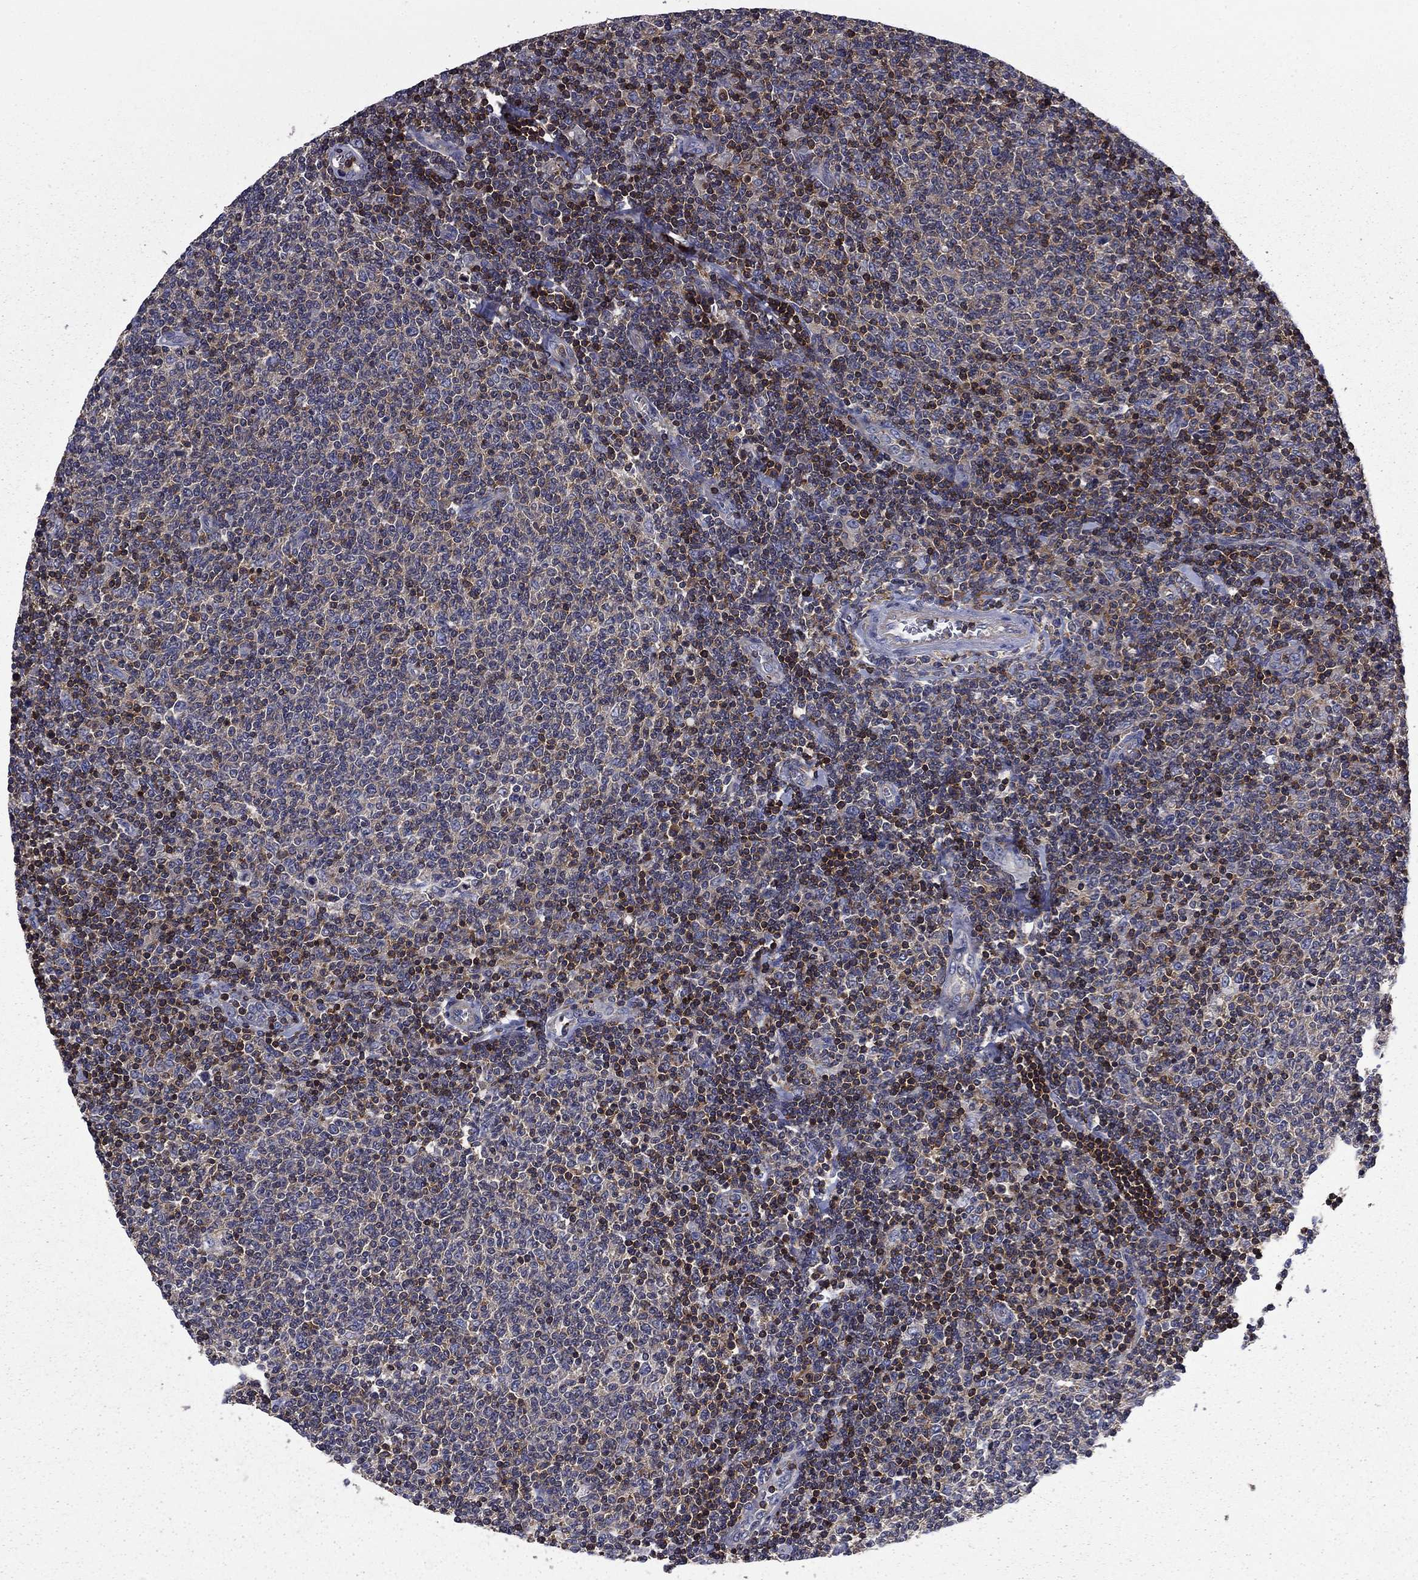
{"staining": {"intensity": "negative", "quantity": "none", "location": "none"}, "tissue": "lymphoma", "cell_type": "Tumor cells", "image_type": "cancer", "snomed": [{"axis": "morphology", "description": "Malignant lymphoma, non-Hodgkin's type, Low grade"}, {"axis": "topography", "description": "Lymph node"}], "caption": "The micrograph exhibits no significant expression in tumor cells of lymphoma.", "gene": "ARHGAP45", "patient": {"sex": "male", "age": 52}}